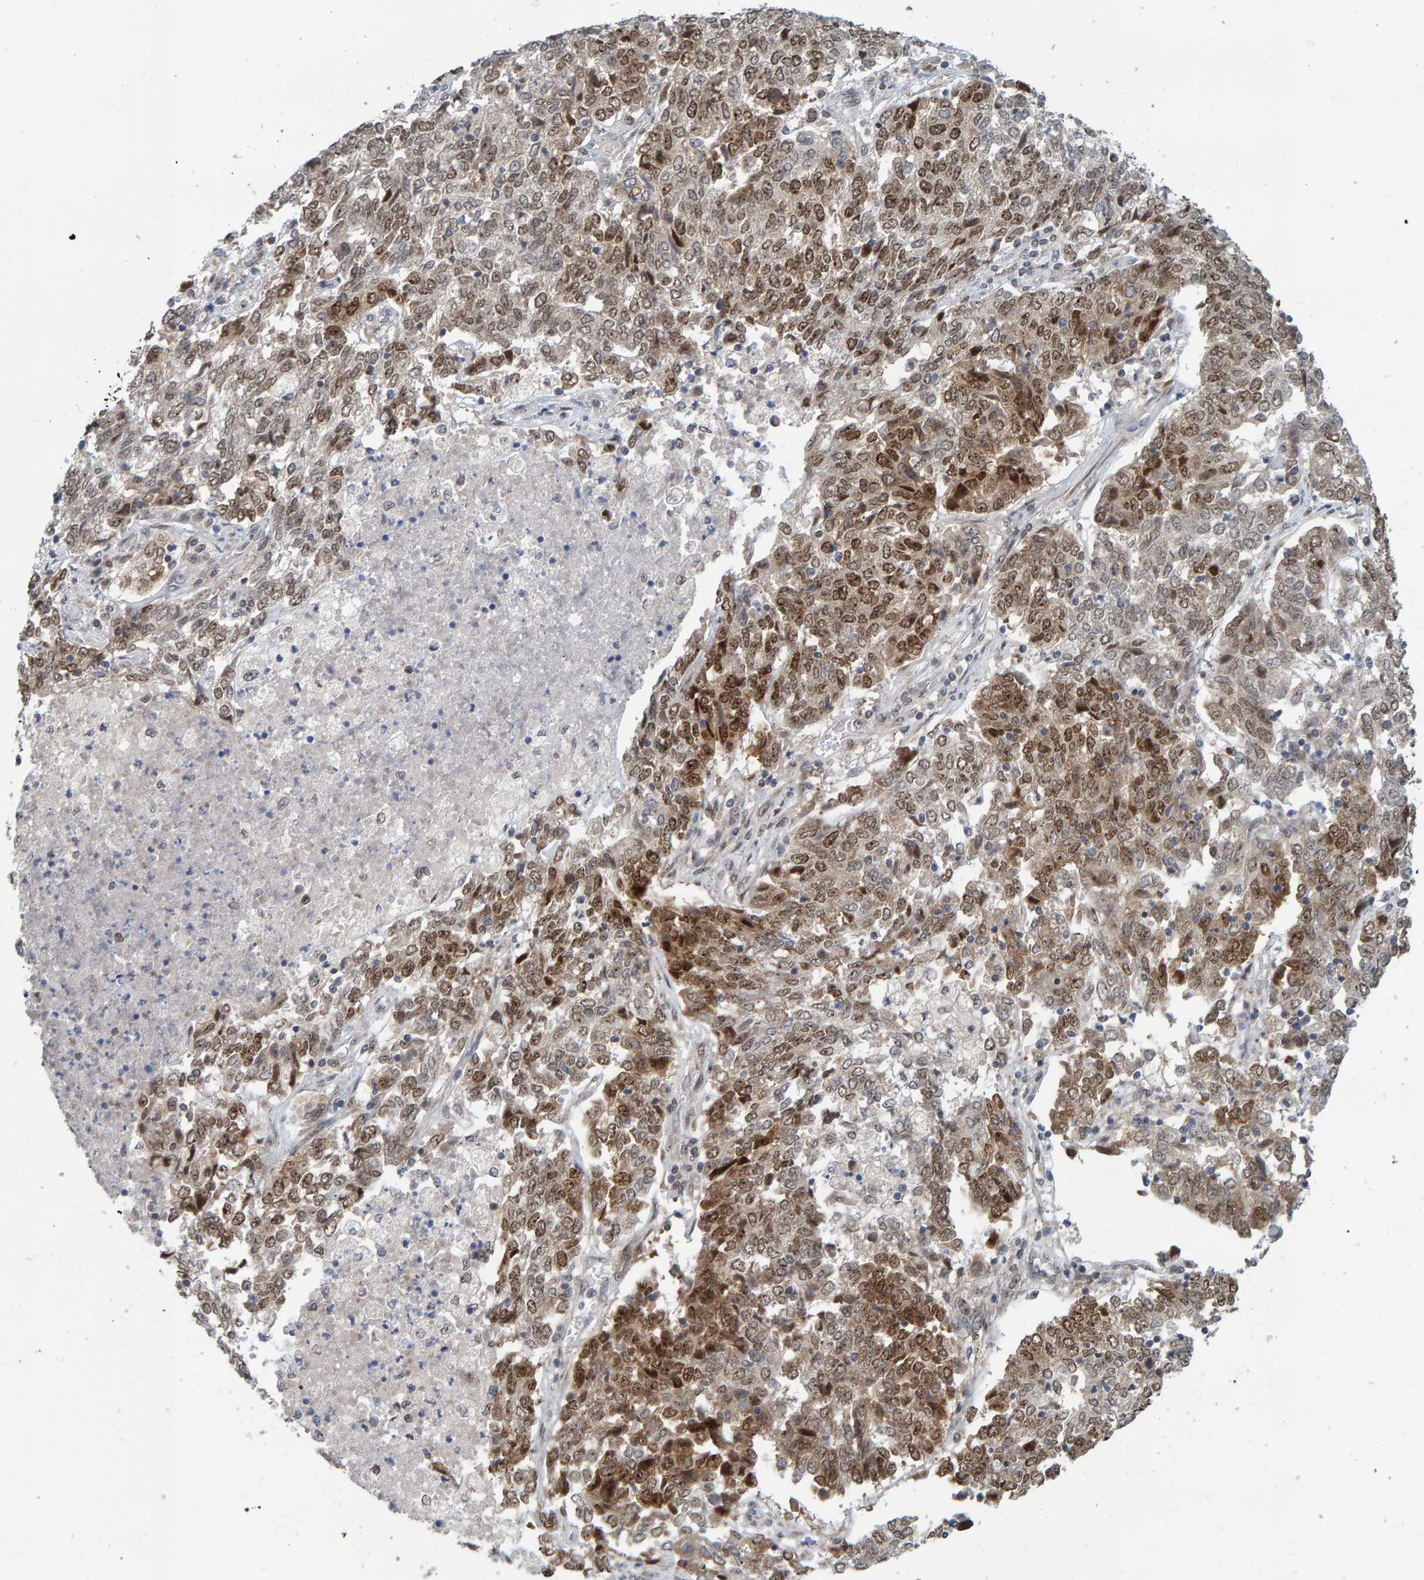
{"staining": {"intensity": "moderate", "quantity": ">75%", "location": "cytoplasmic/membranous,nuclear"}, "tissue": "endometrial cancer", "cell_type": "Tumor cells", "image_type": "cancer", "snomed": [{"axis": "morphology", "description": "Adenocarcinoma, NOS"}, {"axis": "topography", "description": "Endometrium"}], "caption": "A high-resolution image shows immunohistochemistry (IHC) staining of endometrial adenocarcinoma, which shows moderate cytoplasmic/membranous and nuclear staining in about >75% of tumor cells.", "gene": "POLR1E", "patient": {"sex": "female", "age": 80}}